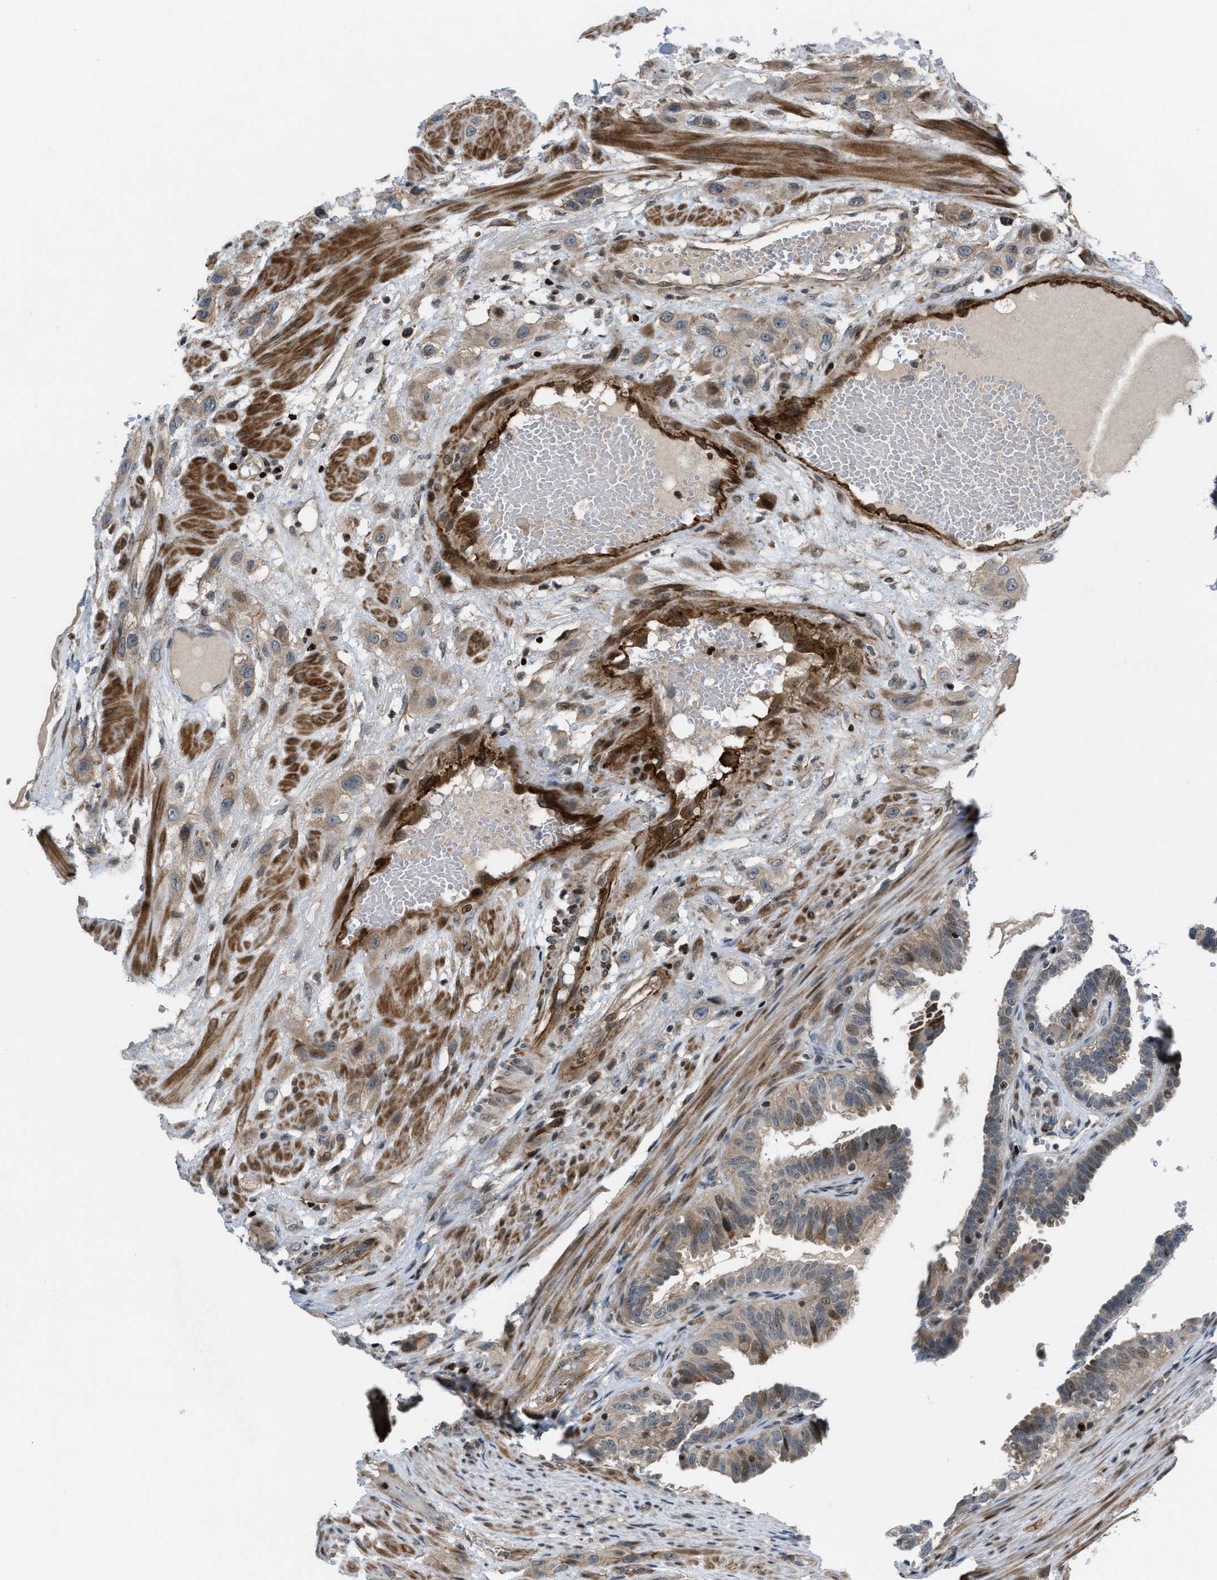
{"staining": {"intensity": "weak", "quantity": ">75%", "location": "cytoplasmic/membranous"}, "tissue": "fallopian tube", "cell_type": "Glandular cells", "image_type": "normal", "snomed": [{"axis": "morphology", "description": "Normal tissue, NOS"}, {"axis": "topography", "description": "Fallopian tube"}, {"axis": "topography", "description": "Placenta"}], "caption": "The photomicrograph exhibits staining of unremarkable fallopian tube, revealing weak cytoplasmic/membranous protein staining (brown color) within glandular cells.", "gene": "ZNF276", "patient": {"sex": "female", "age": 34}}